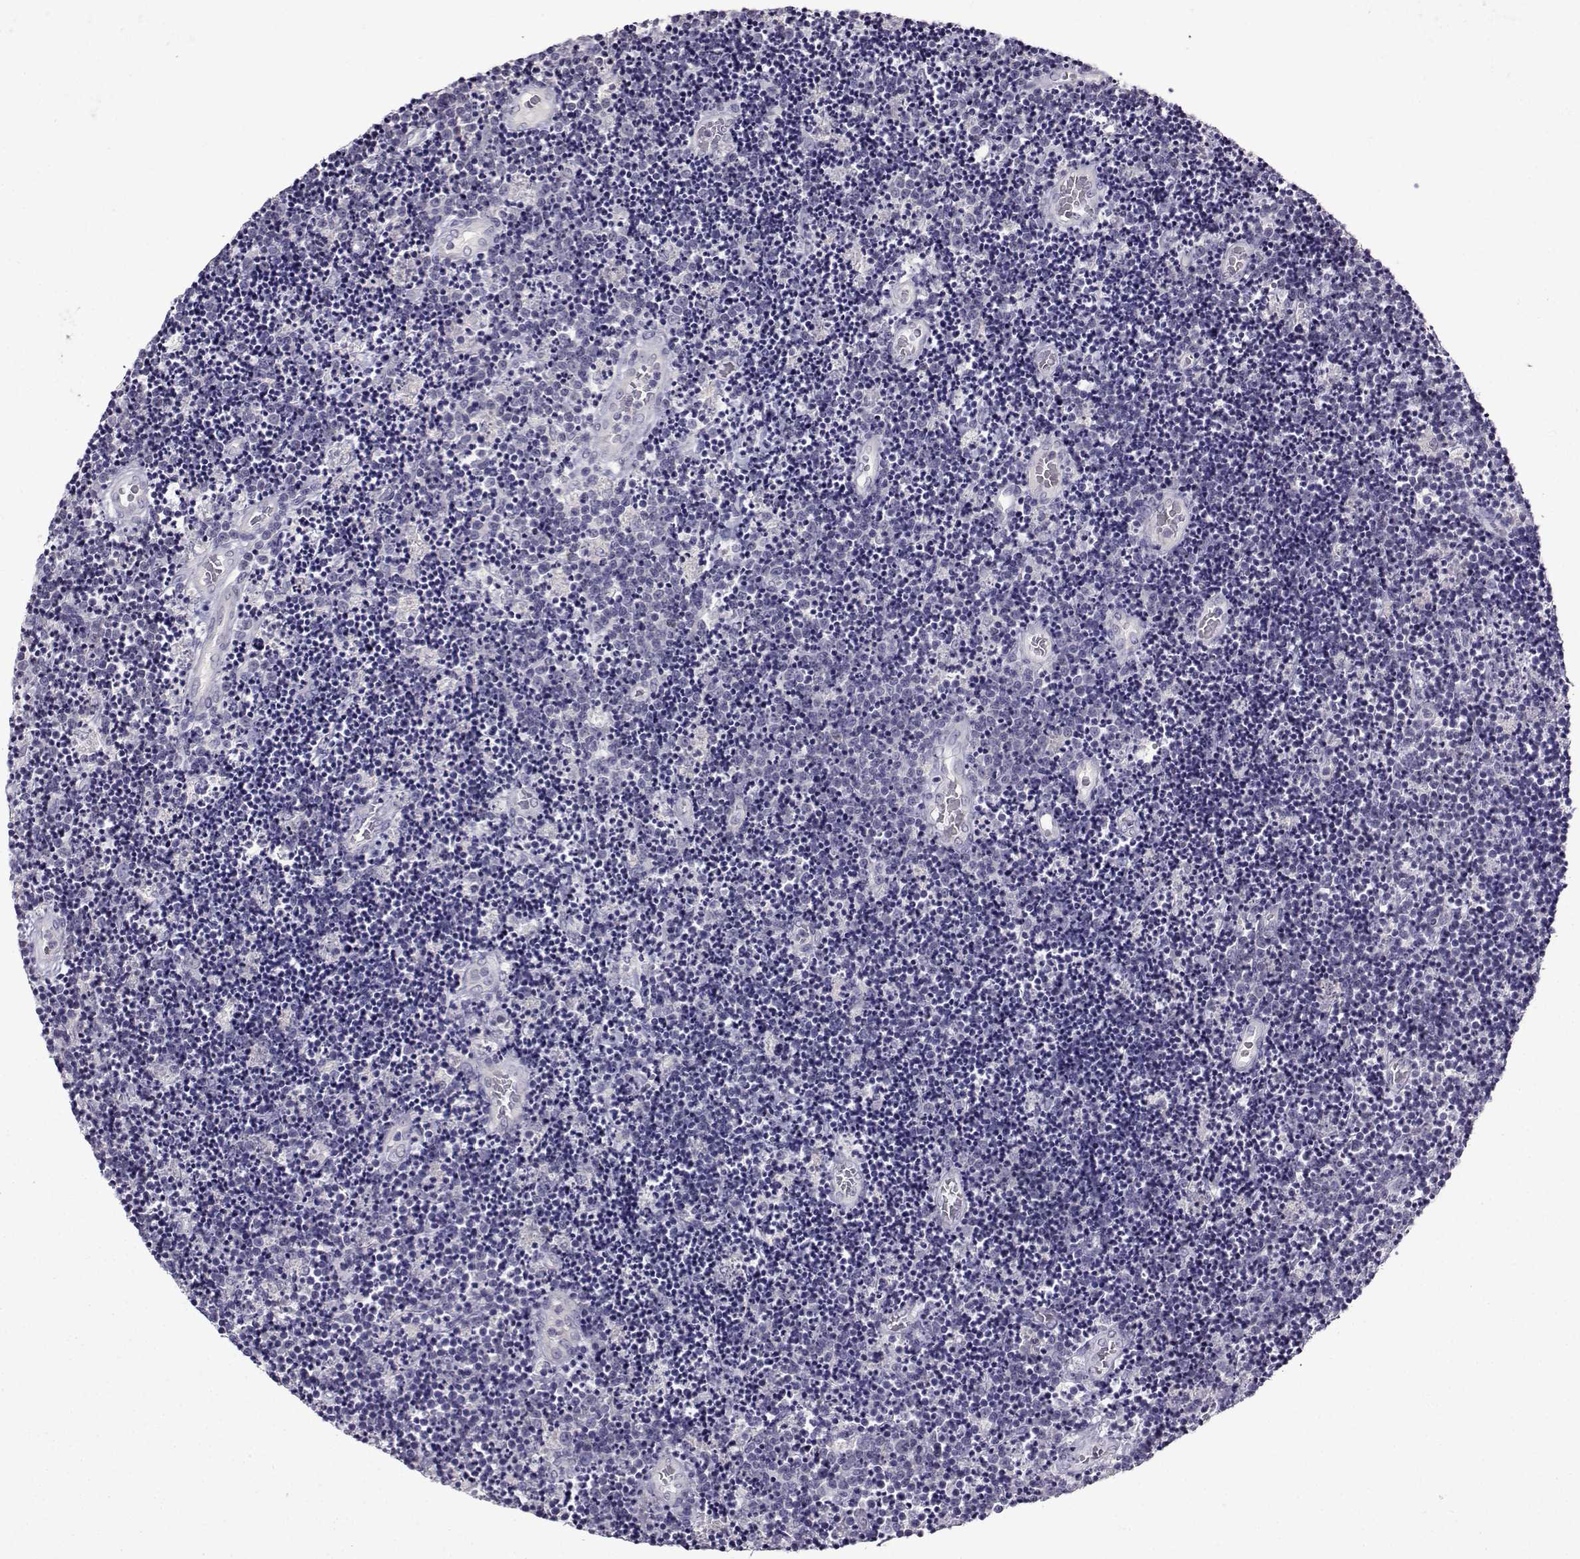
{"staining": {"intensity": "negative", "quantity": "none", "location": "none"}, "tissue": "lymphoma", "cell_type": "Tumor cells", "image_type": "cancer", "snomed": [{"axis": "morphology", "description": "Malignant lymphoma, non-Hodgkin's type, Low grade"}, {"axis": "topography", "description": "Brain"}], "caption": "Protein analysis of lymphoma shows no significant positivity in tumor cells.", "gene": "CRYBB1", "patient": {"sex": "female", "age": 66}}